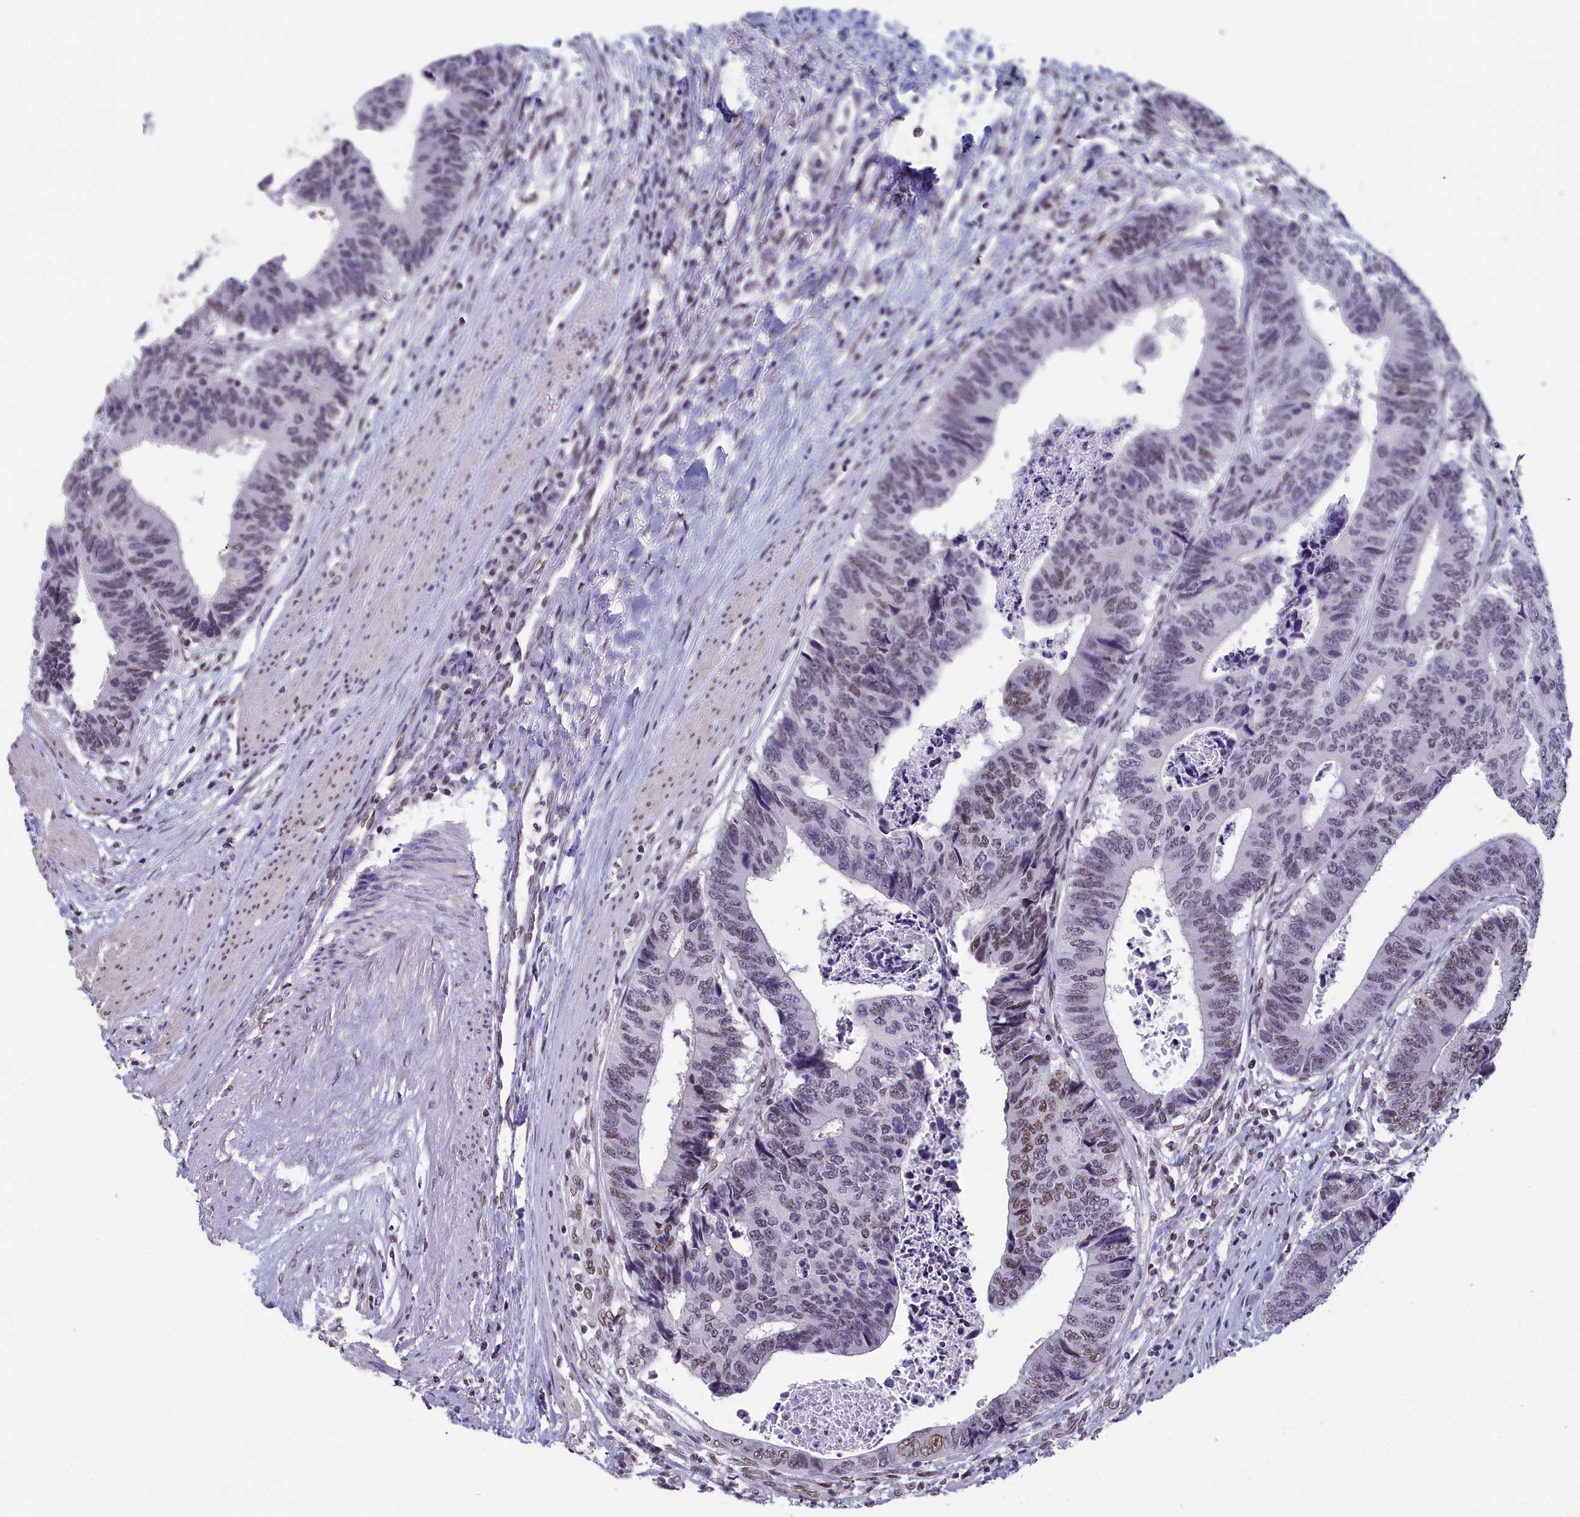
{"staining": {"intensity": "moderate", "quantity": "<25%", "location": "nuclear"}, "tissue": "colorectal cancer", "cell_type": "Tumor cells", "image_type": "cancer", "snomed": [{"axis": "morphology", "description": "Adenocarcinoma, NOS"}, {"axis": "topography", "description": "Rectum"}], "caption": "High-magnification brightfield microscopy of colorectal adenocarcinoma stained with DAB (3,3'-diaminobenzidine) (brown) and counterstained with hematoxylin (blue). tumor cells exhibit moderate nuclear staining is seen in approximately<25% of cells.", "gene": "CCDC97", "patient": {"sex": "male", "age": 84}}